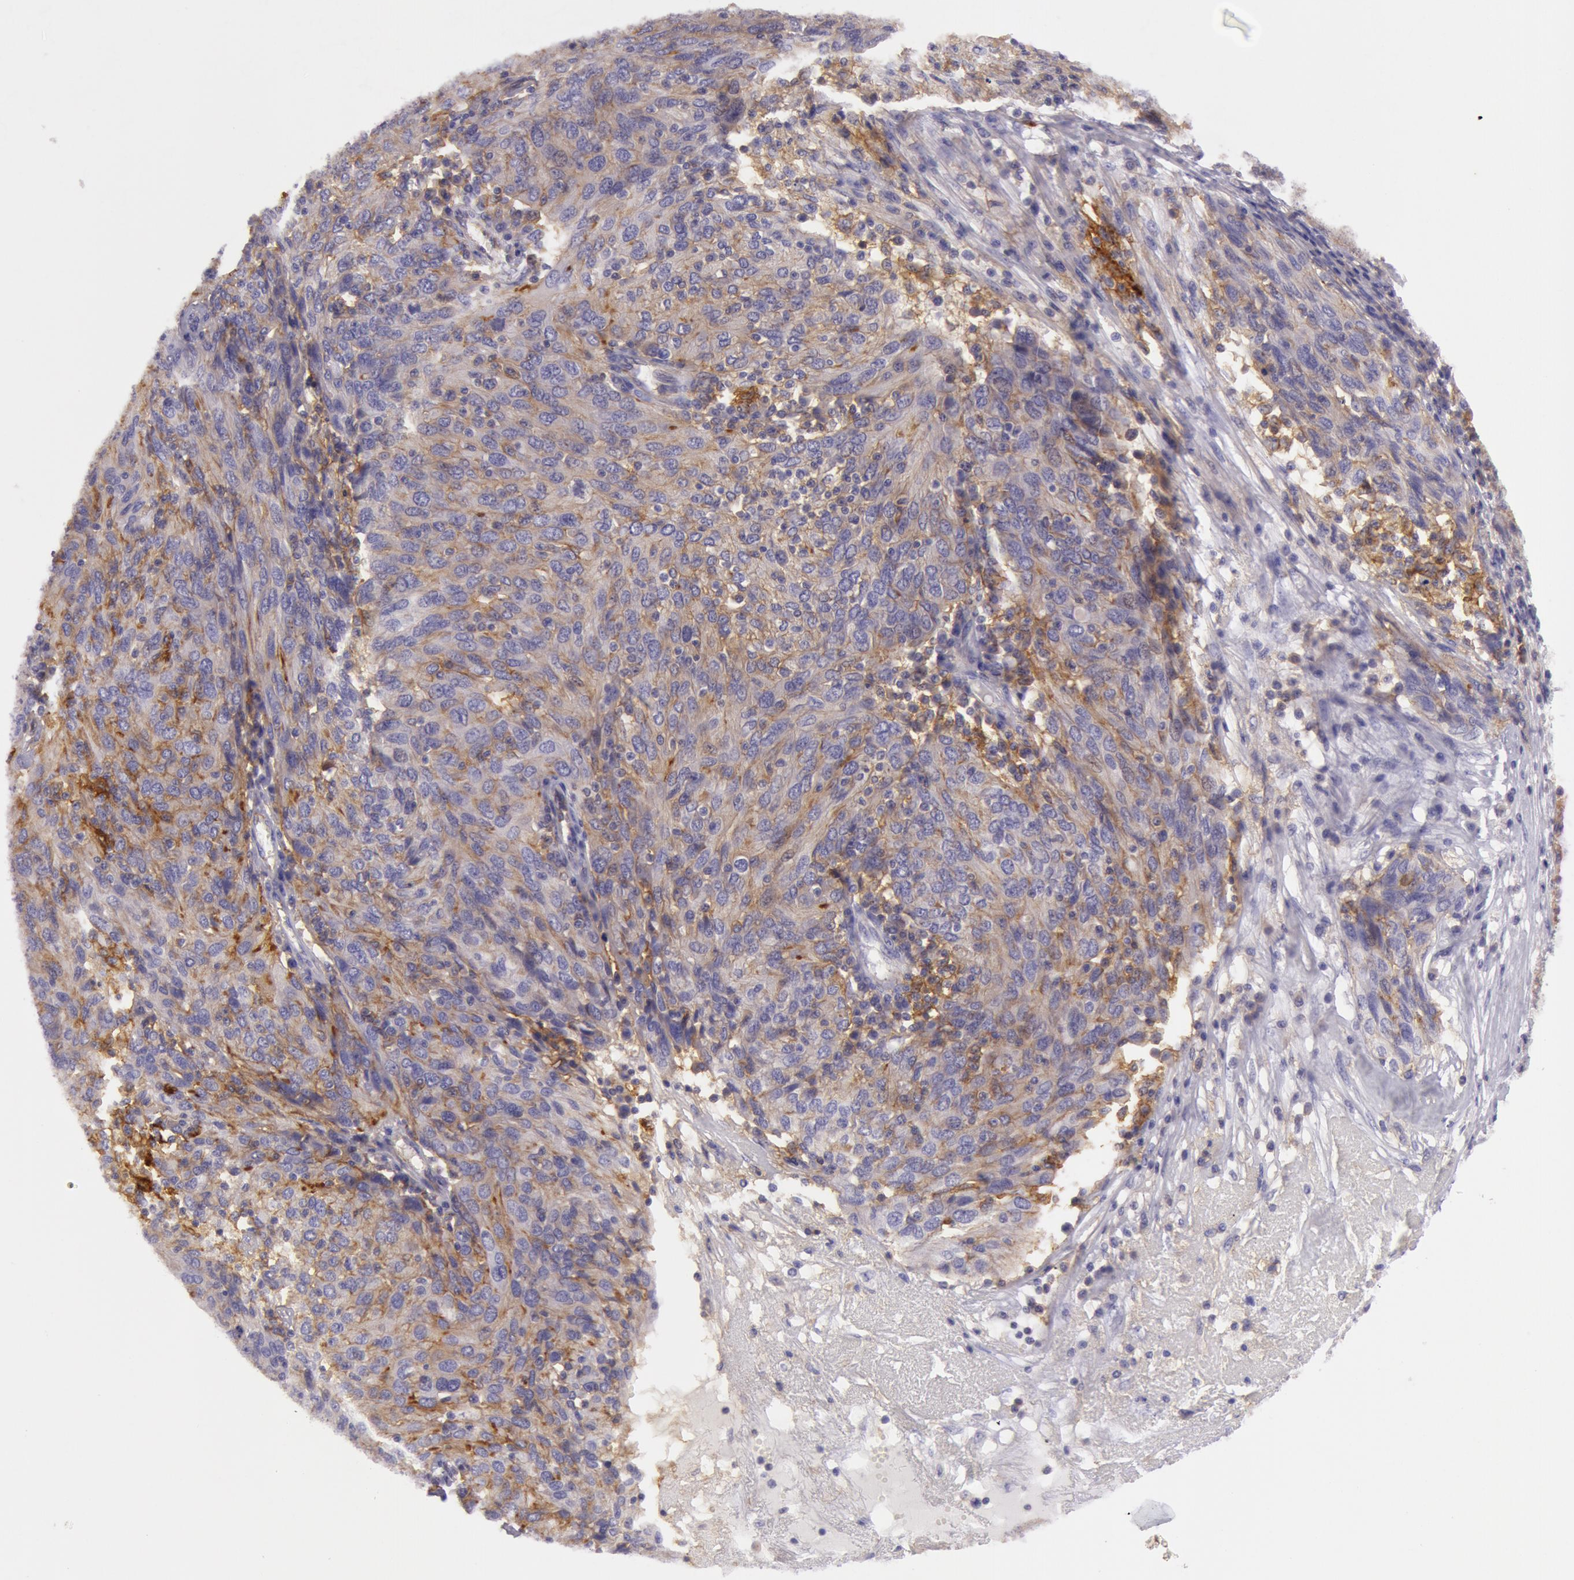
{"staining": {"intensity": "strong", "quantity": ">75%", "location": "cytoplasmic/membranous"}, "tissue": "ovarian cancer", "cell_type": "Tumor cells", "image_type": "cancer", "snomed": [{"axis": "morphology", "description": "Carcinoma, endometroid"}, {"axis": "topography", "description": "Ovary"}], "caption": "This image demonstrates IHC staining of human ovarian cancer (endometroid carcinoma), with high strong cytoplasmic/membranous staining in approximately >75% of tumor cells.", "gene": "LY75", "patient": {"sex": "female", "age": 50}}